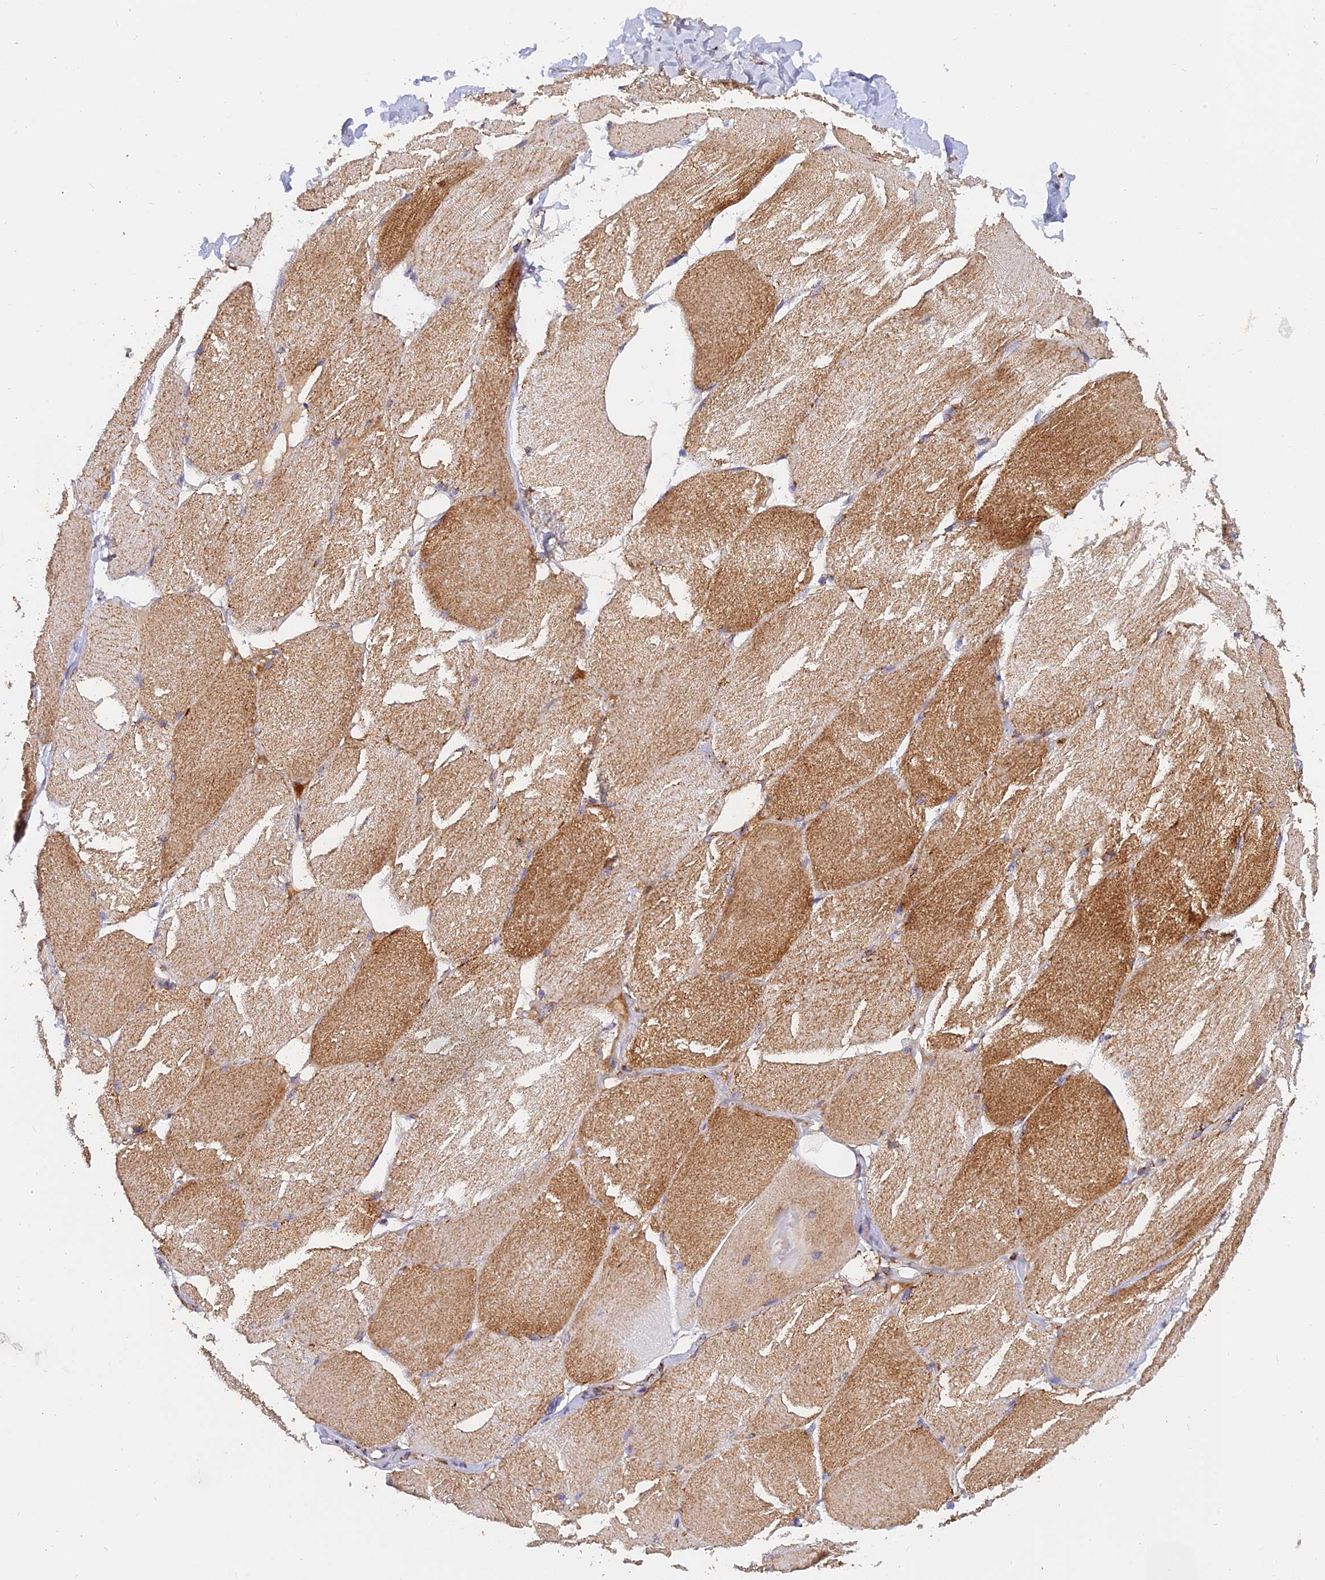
{"staining": {"intensity": "moderate", "quantity": ">75%", "location": "cytoplasmic/membranous"}, "tissue": "skeletal muscle", "cell_type": "Myocytes", "image_type": "normal", "snomed": [{"axis": "morphology", "description": "Normal tissue, NOS"}, {"axis": "topography", "description": "Skin"}, {"axis": "topography", "description": "Skeletal muscle"}], "caption": "Normal skeletal muscle exhibits moderate cytoplasmic/membranous staining in approximately >75% of myocytes, visualized by immunohistochemistry. (Brightfield microscopy of DAB IHC at high magnification).", "gene": "NDUFB6", "patient": {"sex": "male", "age": 83}}